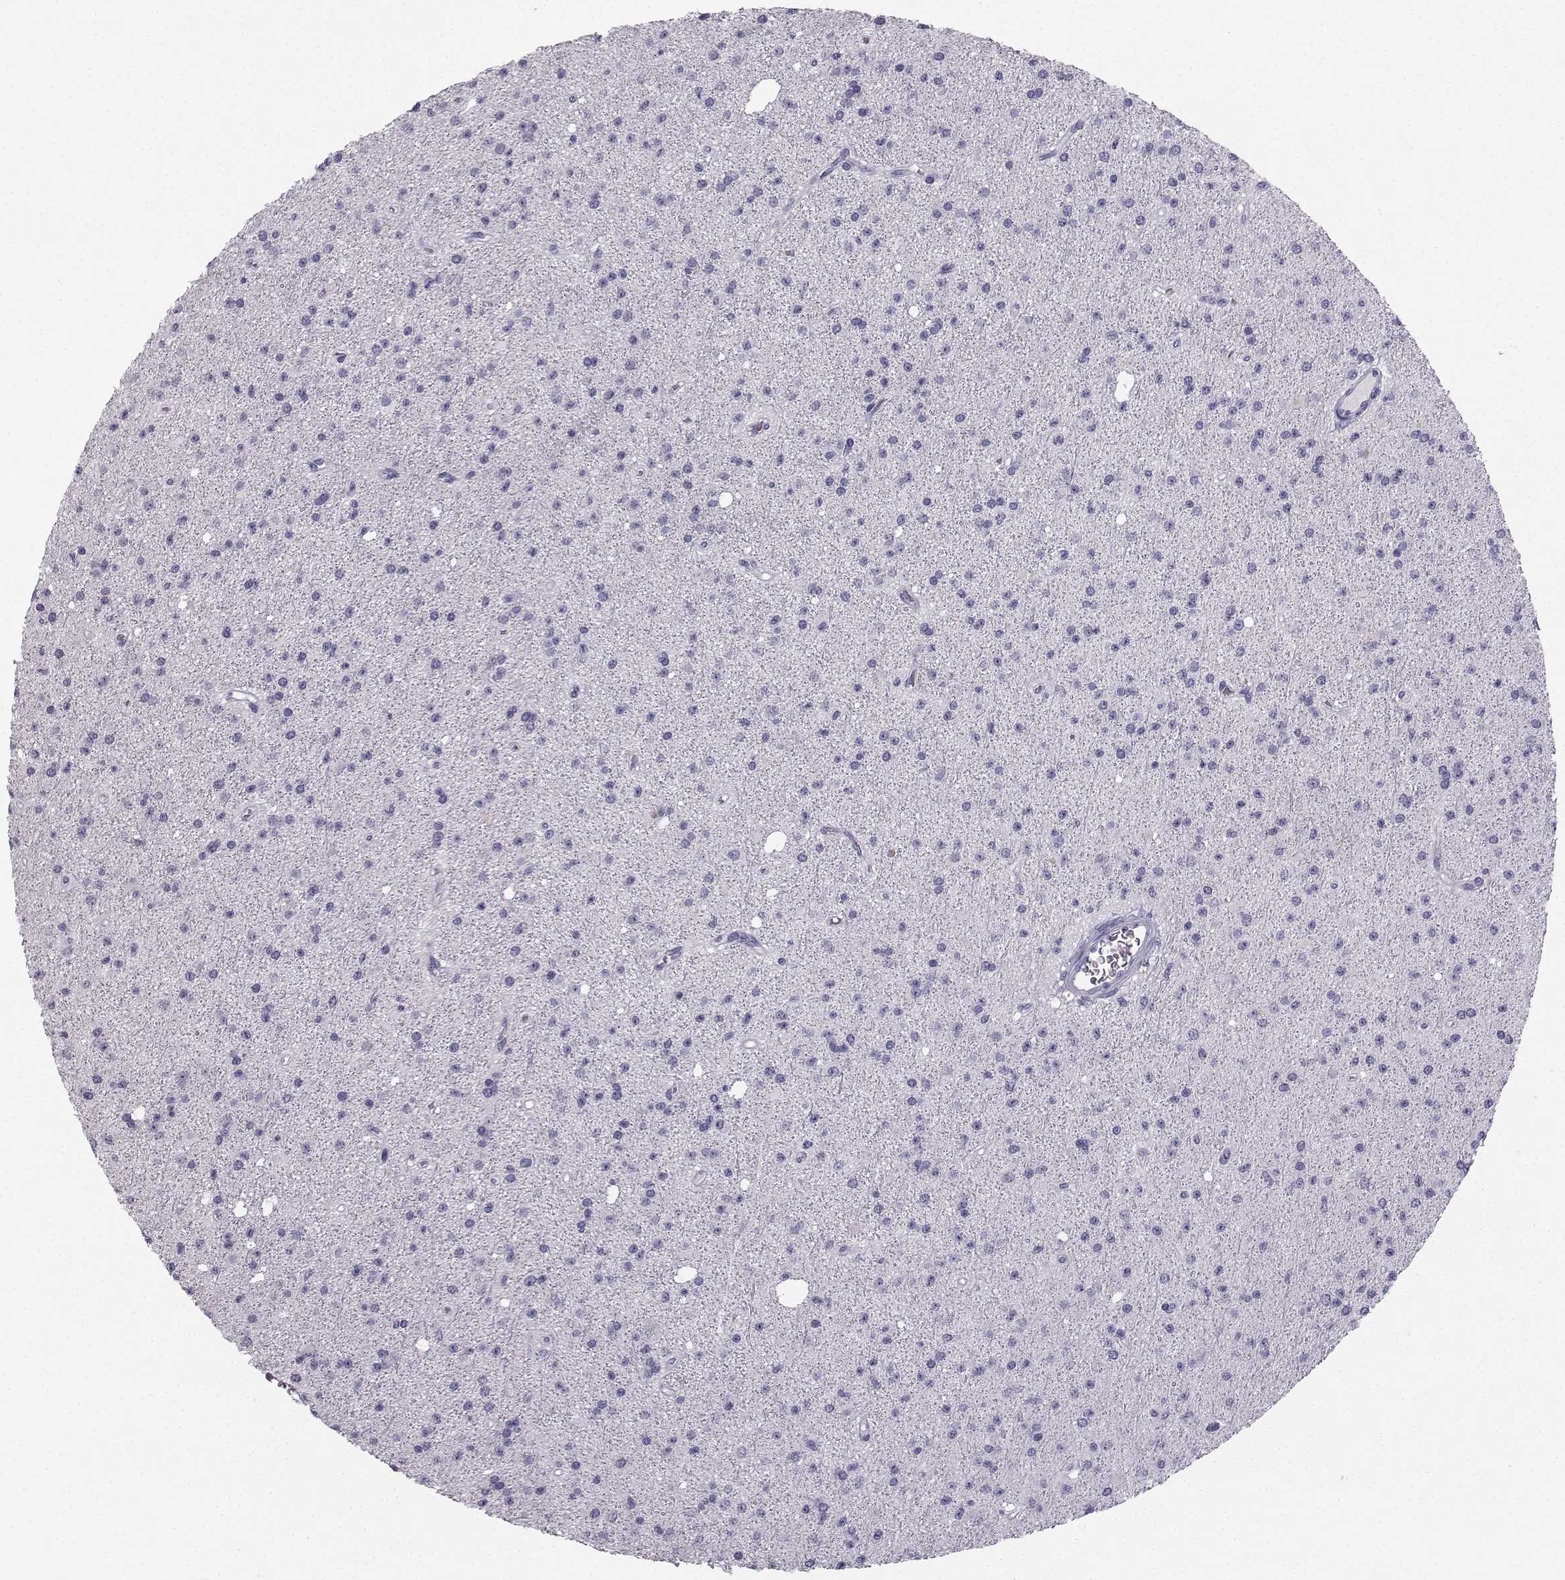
{"staining": {"intensity": "negative", "quantity": "none", "location": "none"}, "tissue": "glioma", "cell_type": "Tumor cells", "image_type": "cancer", "snomed": [{"axis": "morphology", "description": "Glioma, malignant, Low grade"}, {"axis": "topography", "description": "Brain"}], "caption": "Tumor cells are negative for brown protein staining in malignant glioma (low-grade). (Immunohistochemistry (ihc), brightfield microscopy, high magnification).", "gene": "SYCE1", "patient": {"sex": "male", "age": 27}}